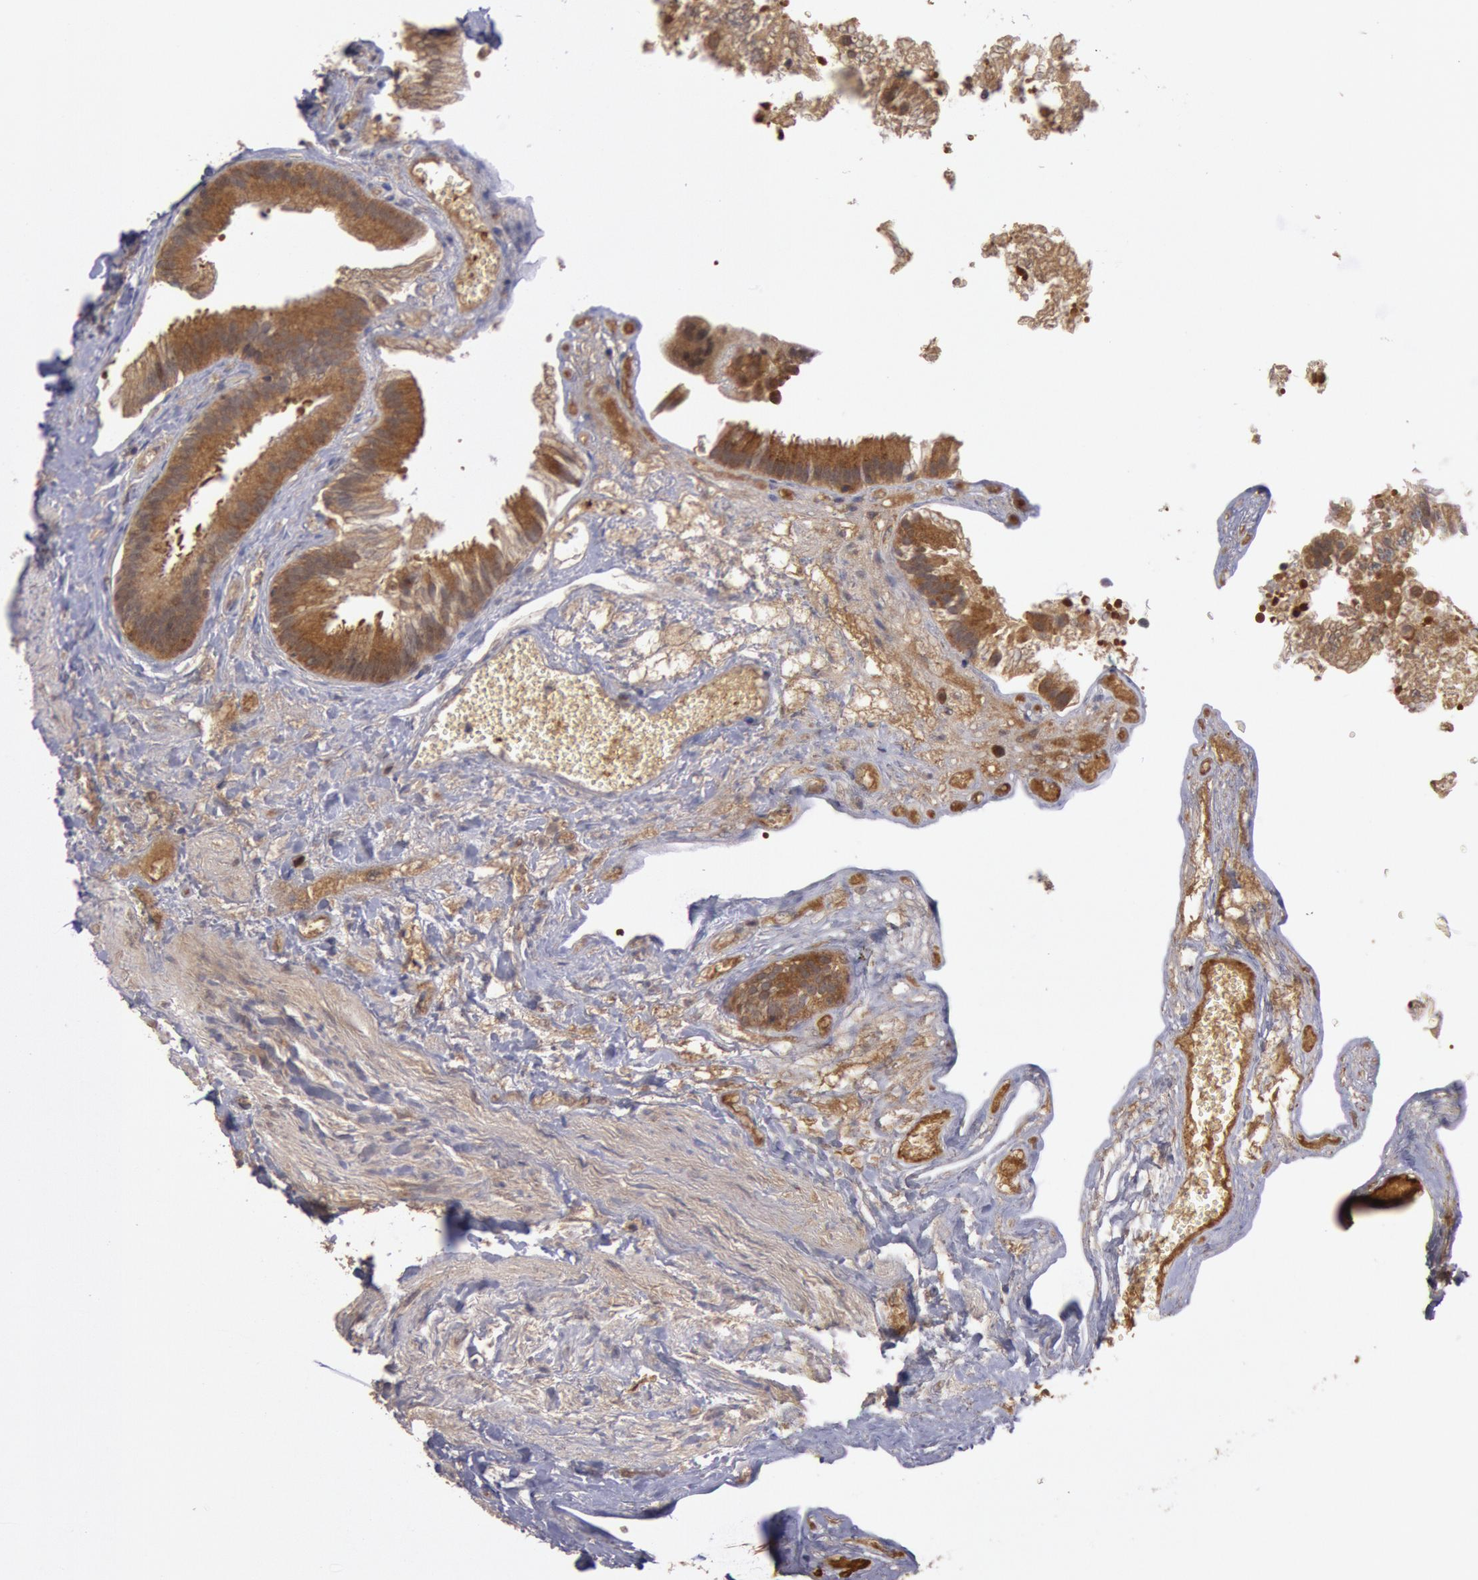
{"staining": {"intensity": "moderate", "quantity": ">75%", "location": "cytoplasmic/membranous"}, "tissue": "gallbladder", "cell_type": "Glandular cells", "image_type": "normal", "snomed": [{"axis": "morphology", "description": "Normal tissue, NOS"}, {"axis": "topography", "description": "Gallbladder"}], "caption": "Protein staining by IHC reveals moderate cytoplasmic/membranous staining in about >75% of glandular cells in unremarkable gallbladder. Ihc stains the protein in brown and the nuclei are stained blue.", "gene": "USP14", "patient": {"sex": "female", "age": 24}}